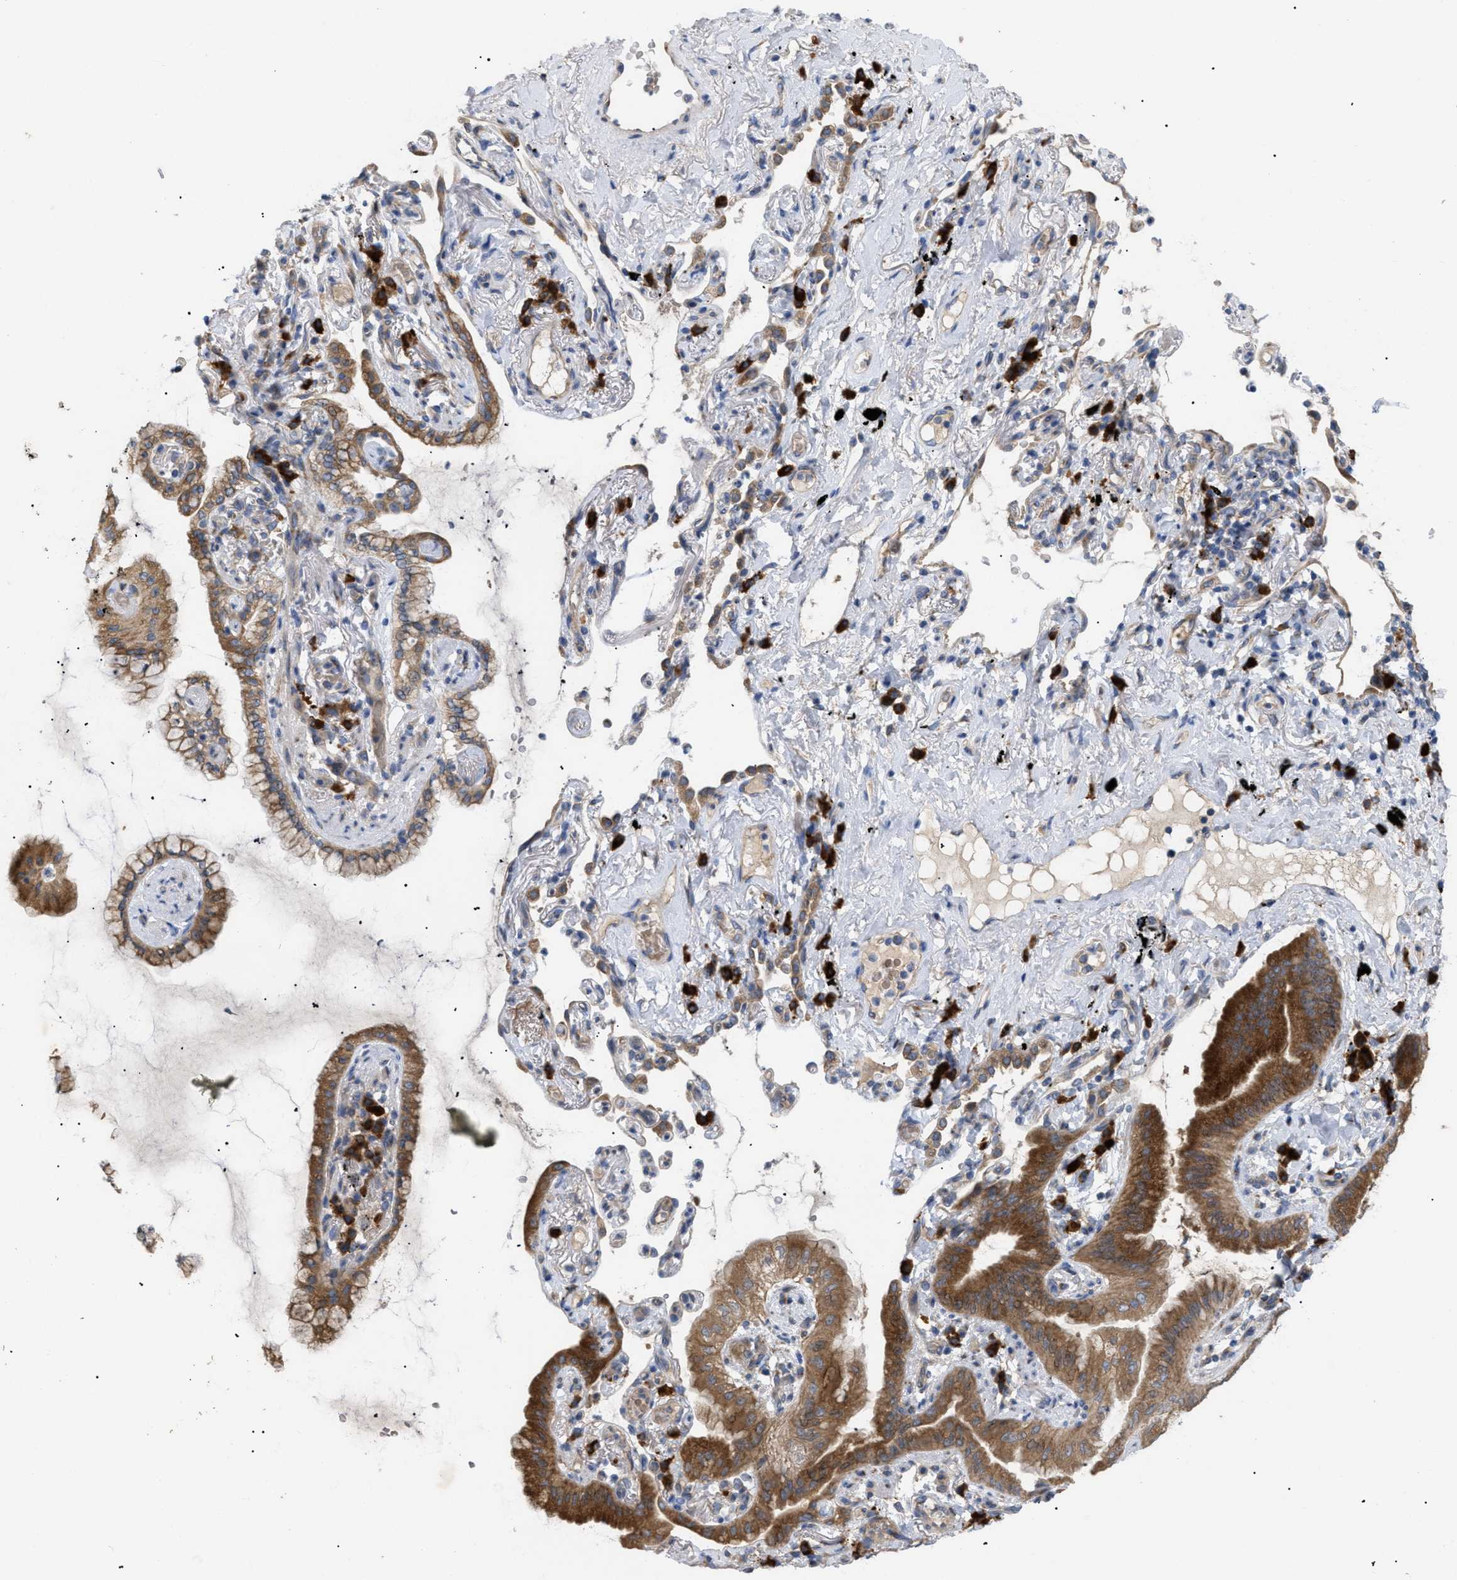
{"staining": {"intensity": "strong", "quantity": ">75%", "location": "cytoplasmic/membranous"}, "tissue": "lung cancer", "cell_type": "Tumor cells", "image_type": "cancer", "snomed": [{"axis": "morphology", "description": "Normal tissue, NOS"}, {"axis": "morphology", "description": "Adenocarcinoma, NOS"}, {"axis": "topography", "description": "Bronchus"}, {"axis": "topography", "description": "Lung"}], "caption": "Immunohistochemistry of adenocarcinoma (lung) shows high levels of strong cytoplasmic/membranous expression in approximately >75% of tumor cells. The protein is stained brown, and the nuclei are stained in blue (DAB IHC with brightfield microscopy, high magnification).", "gene": "SLC50A1", "patient": {"sex": "female", "age": 70}}